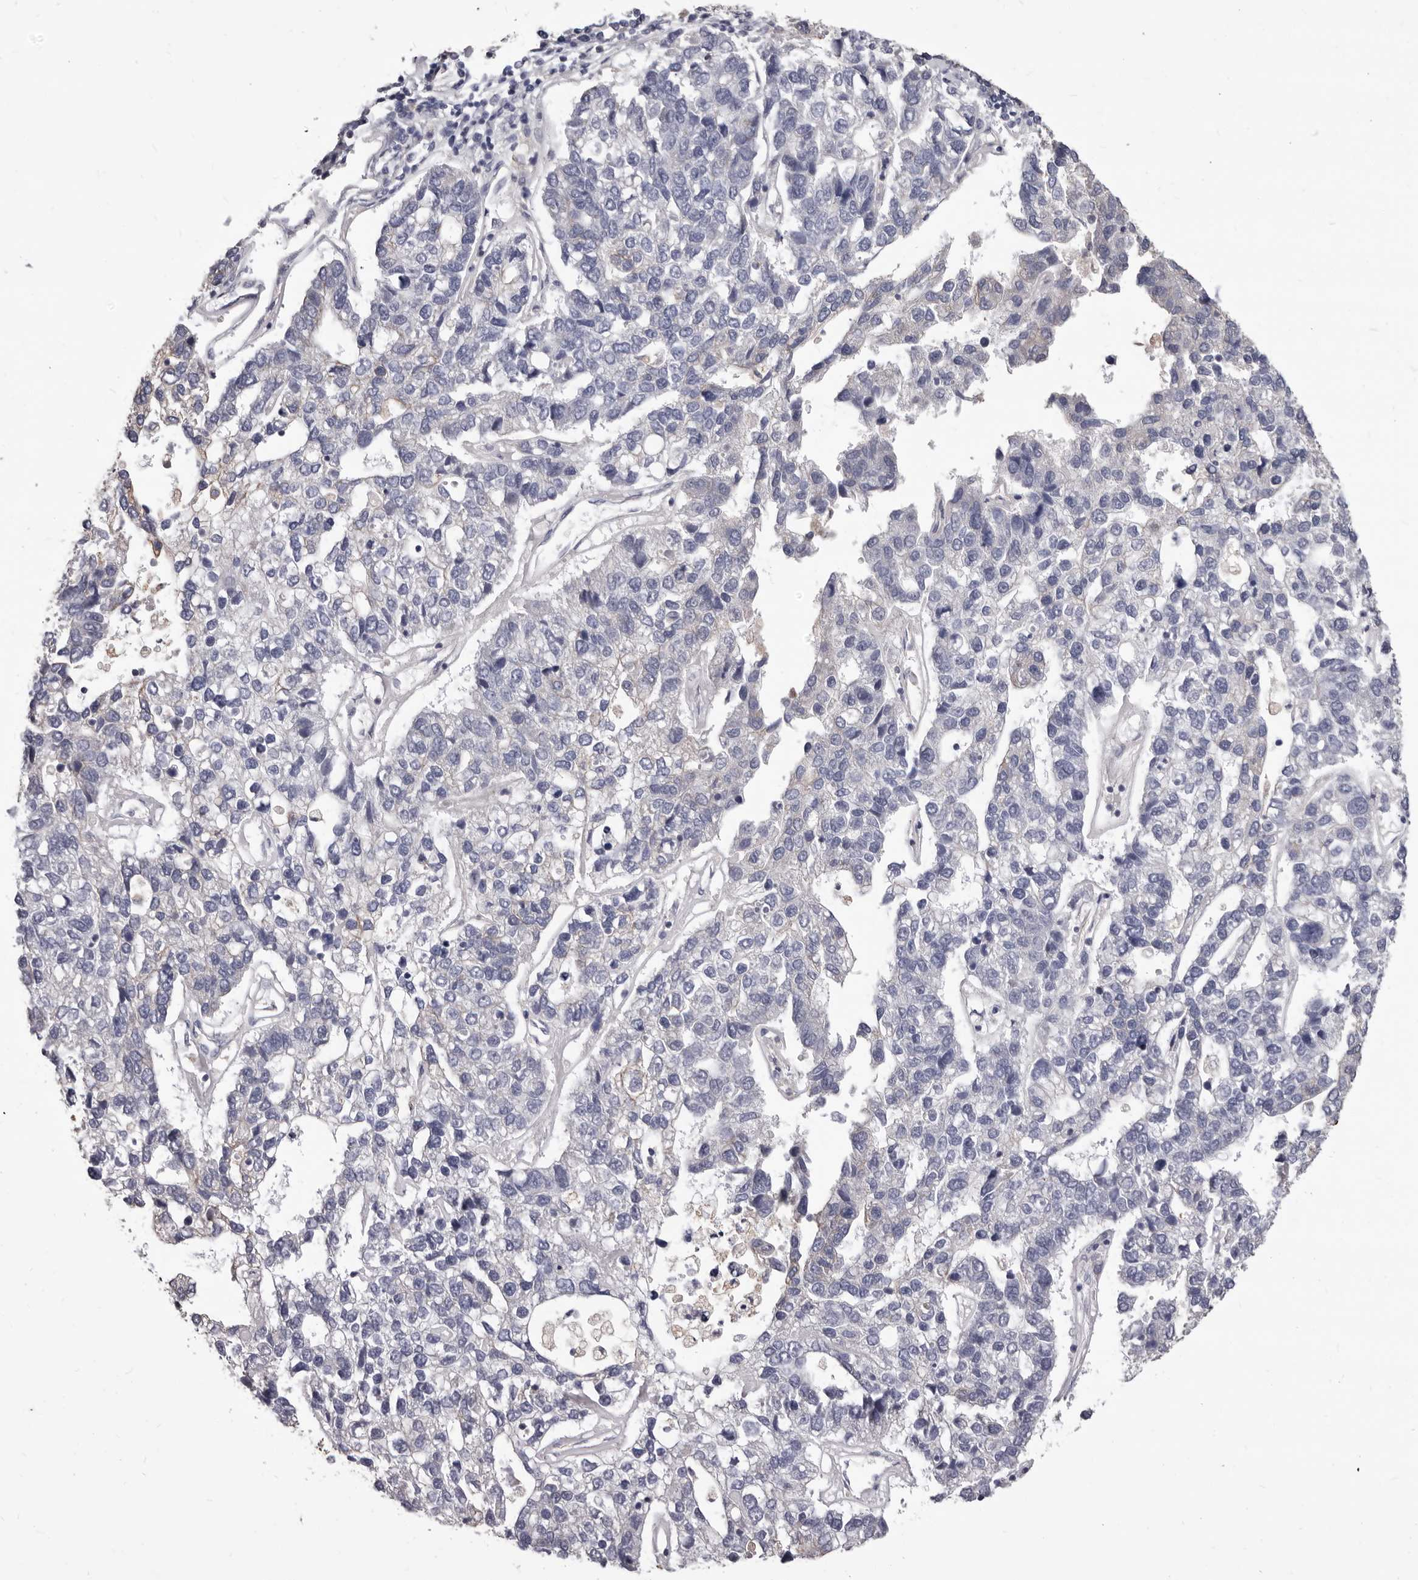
{"staining": {"intensity": "negative", "quantity": "none", "location": "none"}, "tissue": "pancreatic cancer", "cell_type": "Tumor cells", "image_type": "cancer", "snomed": [{"axis": "morphology", "description": "Adenocarcinoma, NOS"}, {"axis": "topography", "description": "Pancreas"}], "caption": "The immunohistochemistry (IHC) micrograph has no significant positivity in tumor cells of adenocarcinoma (pancreatic) tissue.", "gene": "NIBAN1", "patient": {"sex": "female", "age": 61}}